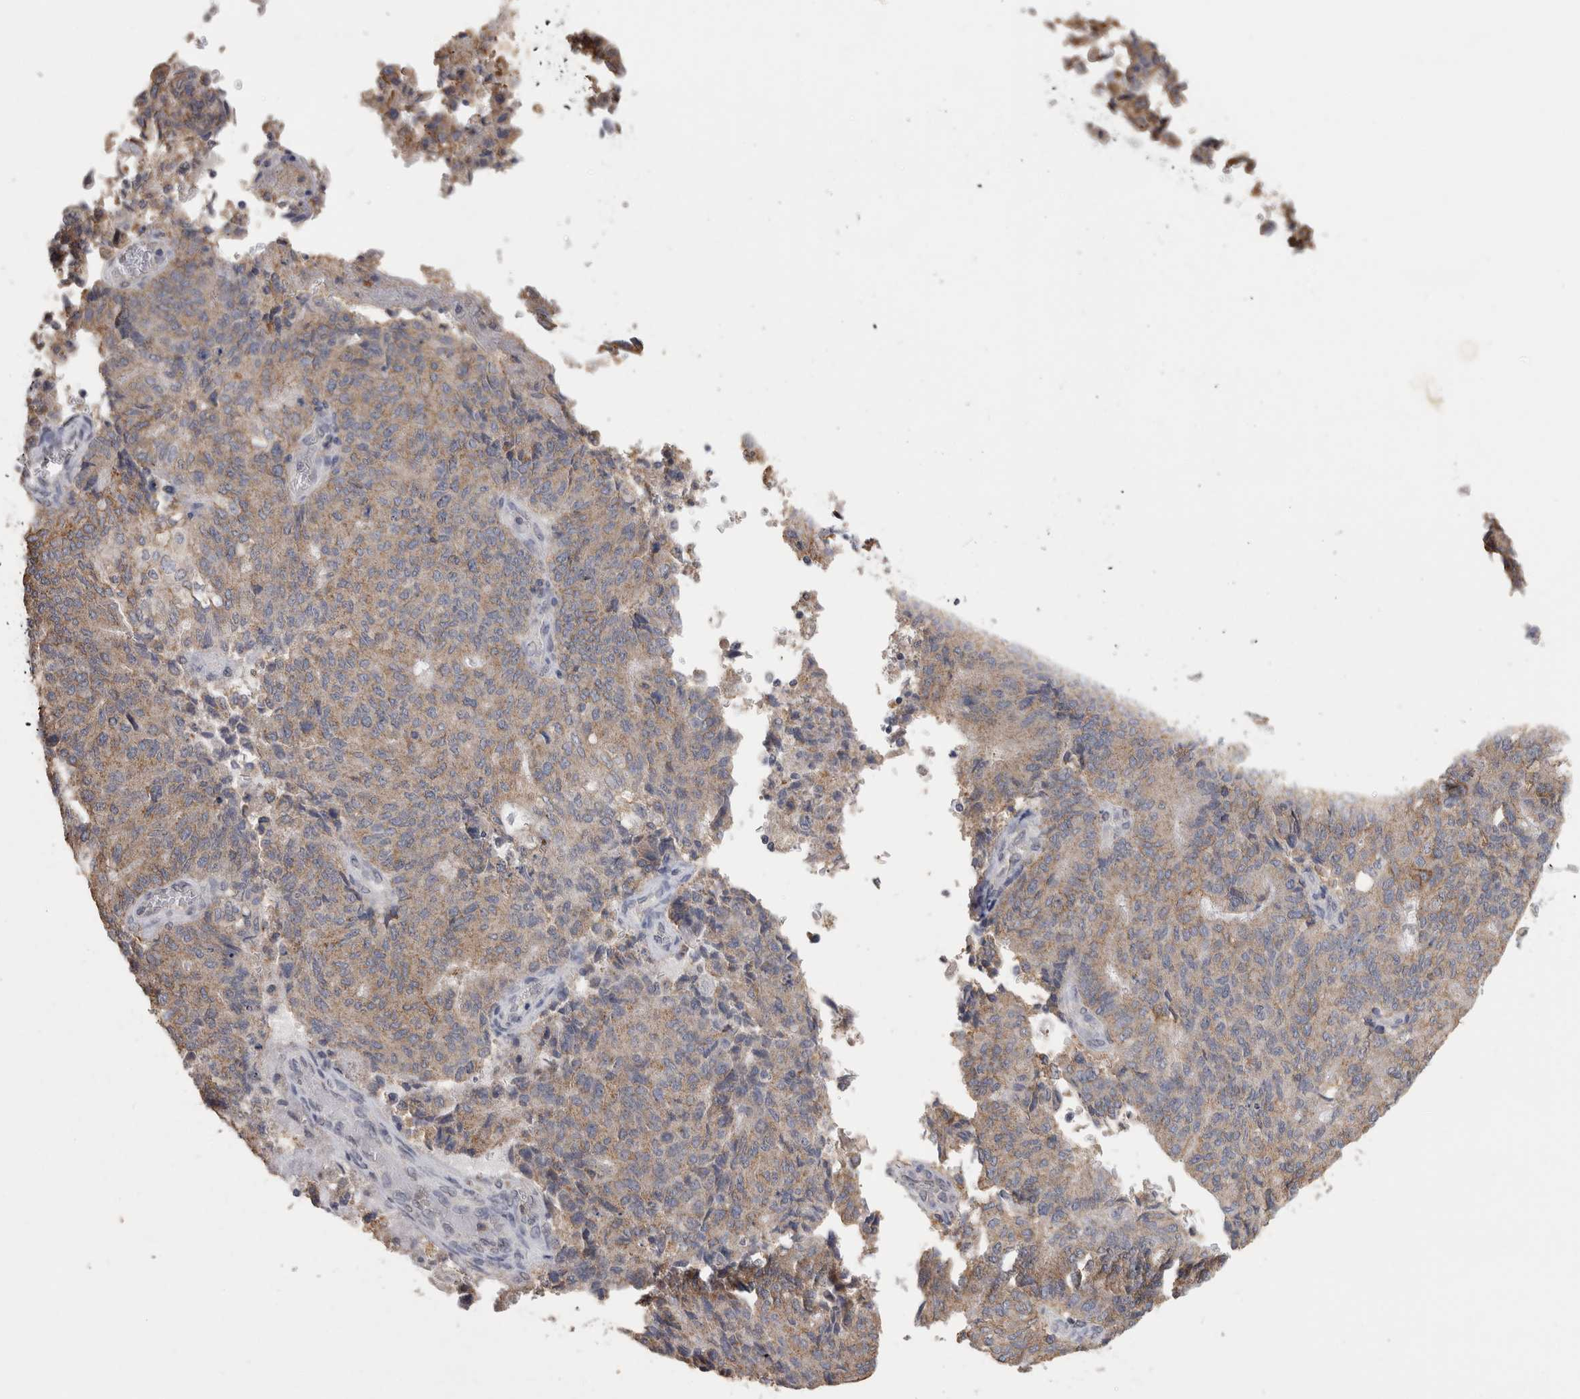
{"staining": {"intensity": "weak", "quantity": "25%-75%", "location": "cytoplasmic/membranous"}, "tissue": "endometrial cancer", "cell_type": "Tumor cells", "image_type": "cancer", "snomed": [{"axis": "morphology", "description": "Adenocarcinoma, NOS"}, {"axis": "topography", "description": "Endometrium"}], "caption": "This histopathology image demonstrates adenocarcinoma (endometrial) stained with immunohistochemistry to label a protein in brown. The cytoplasmic/membranous of tumor cells show weak positivity for the protein. Nuclei are counter-stained blue.", "gene": "CNTFR", "patient": {"sex": "female", "age": 80}}